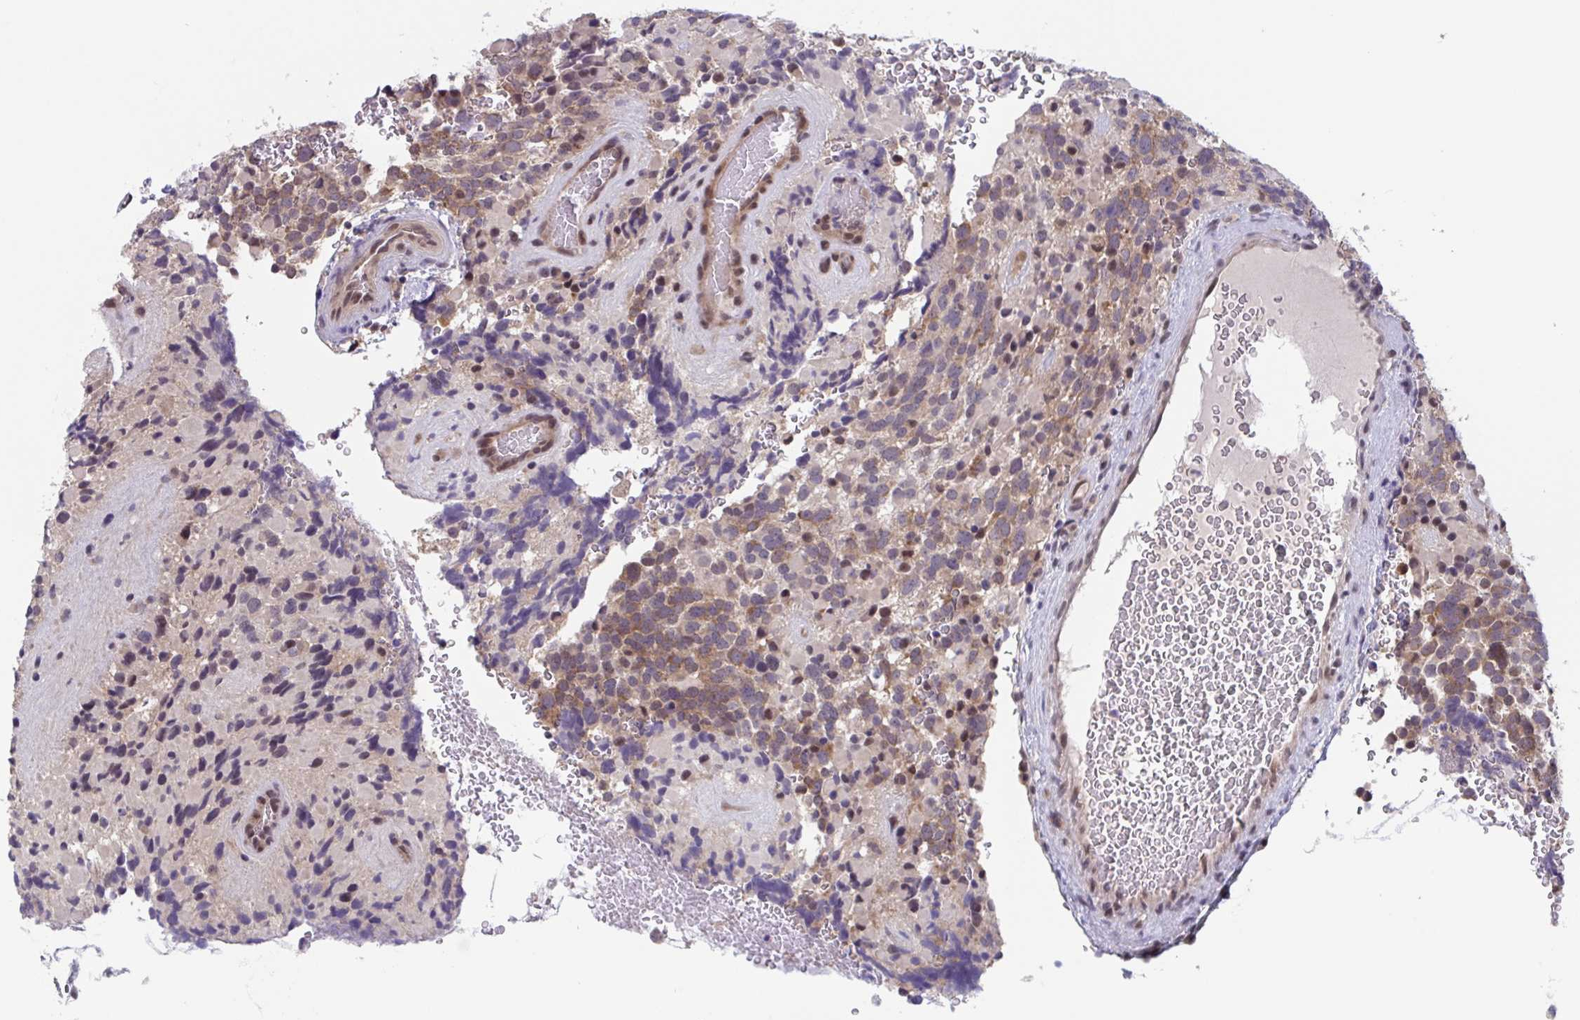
{"staining": {"intensity": "moderate", "quantity": ">75%", "location": "cytoplasmic/membranous"}, "tissue": "glioma", "cell_type": "Tumor cells", "image_type": "cancer", "snomed": [{"axis": "morphology", "description": "Glioma, malignant, High grade"}, {"axis": "topography", "description": "Brain"}], "caption": "Brown immunohistochemical staining in human malignant glioma (high-grade) displays moderate cytoplasmic/membranous staining in approximately >75% of tumor cells. (DAB IHC with brightfield microscopy, high magnification).", "gene": "RIOK1", "patient": {"sex": "female", "age": 40}}